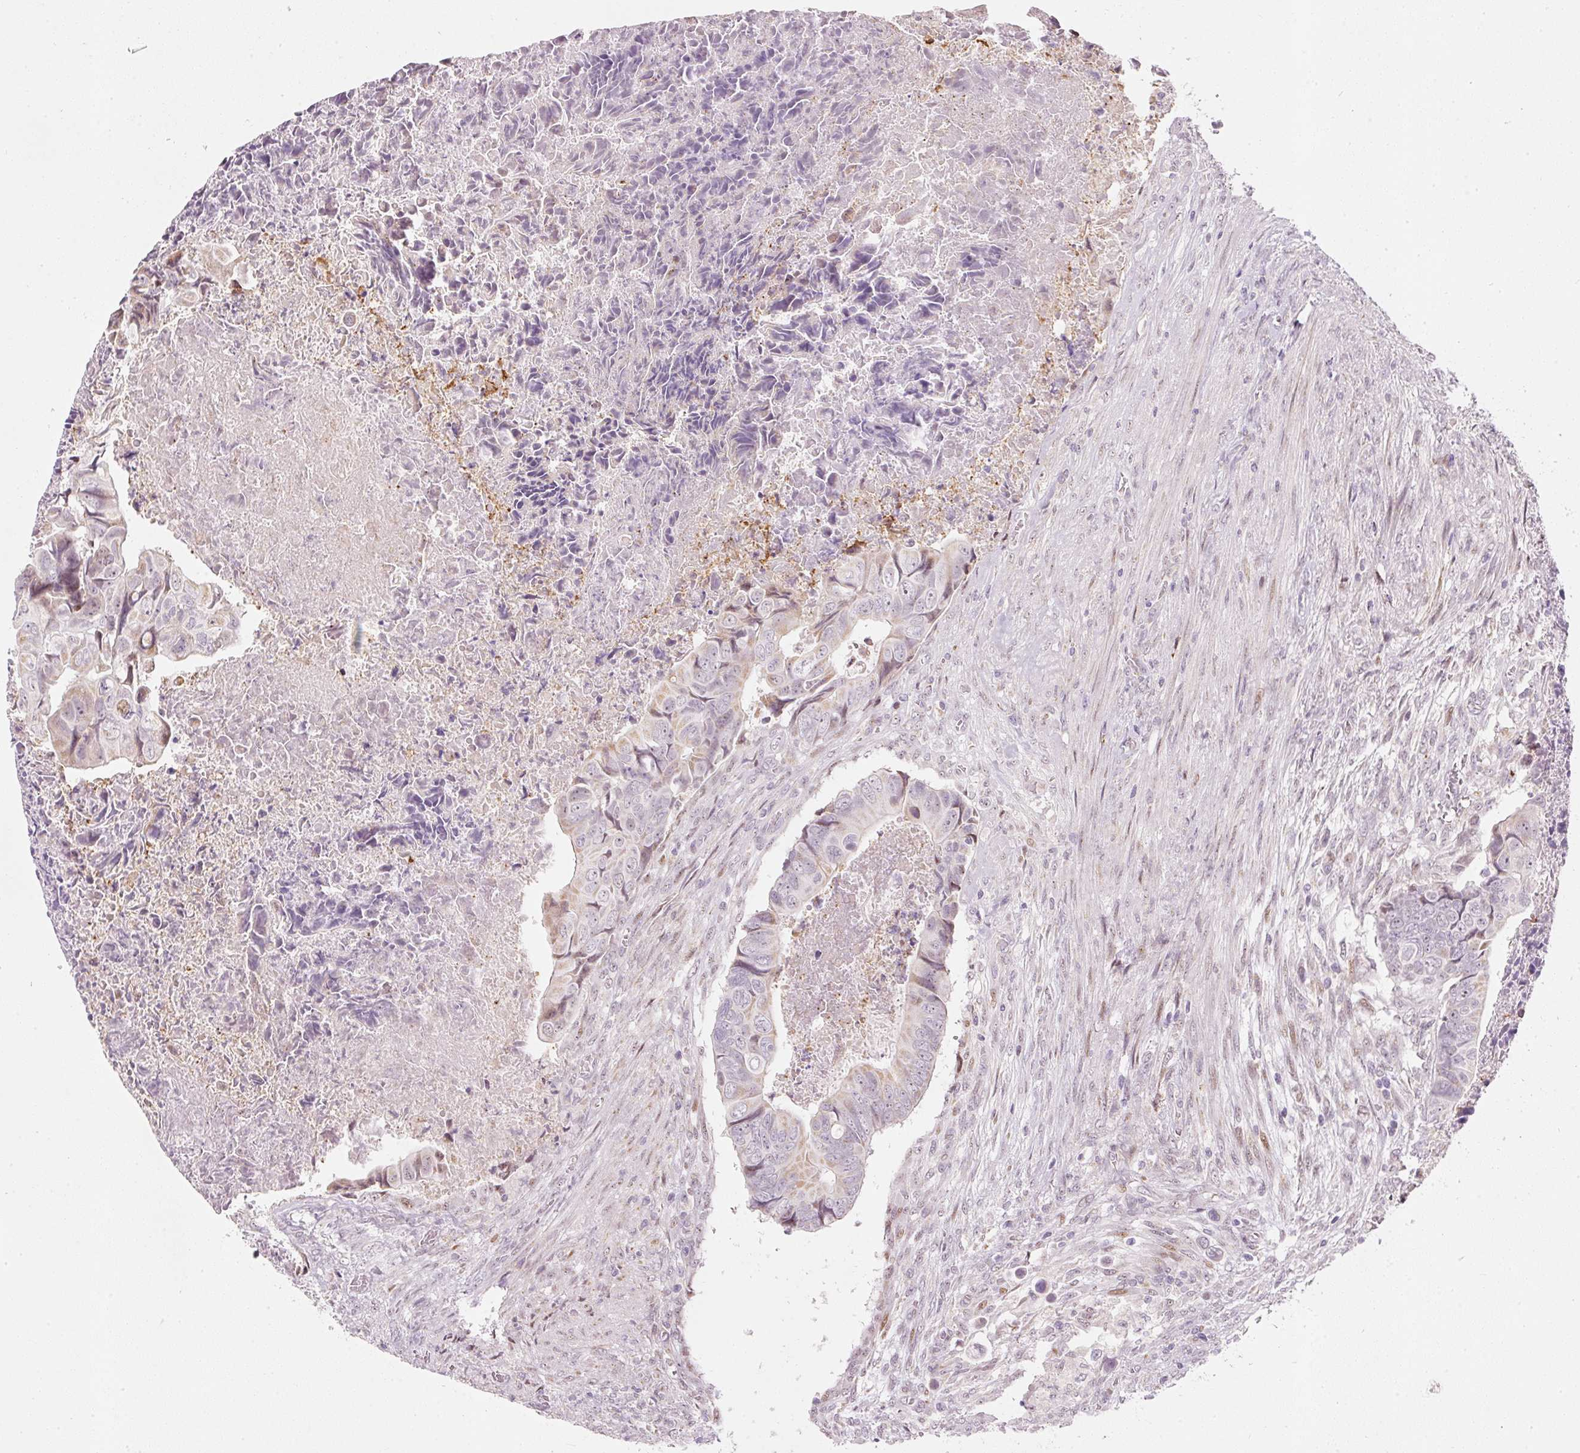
{"staining": {"intensity": "negative", "quantity": "none", "location": "none"}, "tissue": "colorectal cancer", "cell_type": "Tumor cells", "image_type": "cancer", "snomed": [{"axis": "morphology", "description": "Adenocarcinoma, NOS"}, {"axis": "topography", "description": "Rectum"}], "caption": "IHC micrograph of human colorectal adenocarcinoma stained for a protein (brown), which shows no positivity in tumor cells.", "gene": "RNF39", "patient": {"sex": "female", "age": 78}}